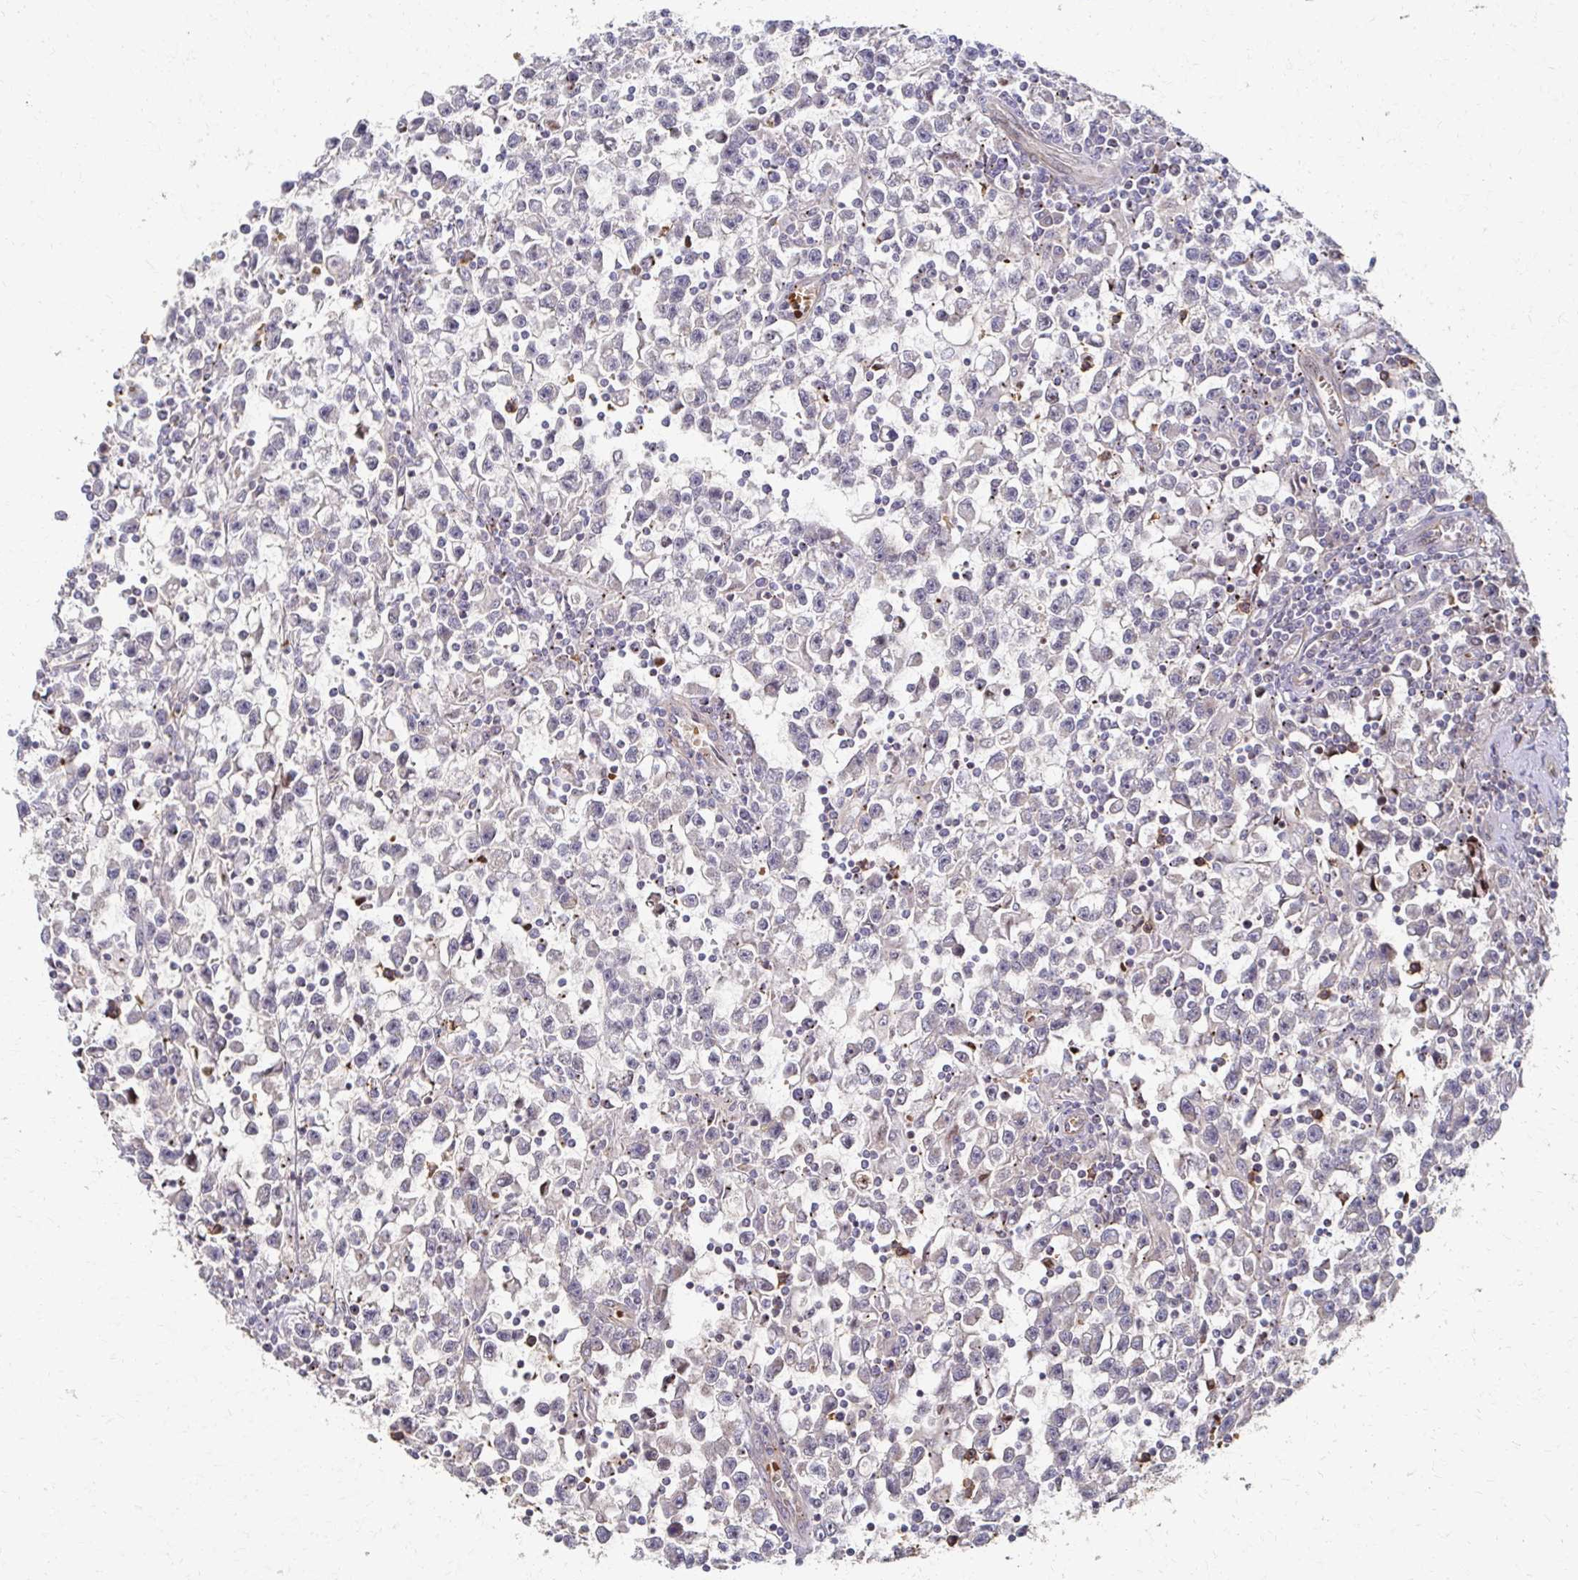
{"staining": {"intensity": "negative", "quantity": "none", "location": "none"}, "tissue": "testis cancer", "cell_type": "Tumor cells", "image_type": "cancer", "snomed": [{"axis": "morphology", "description": "Seminoma, NOS"}, {"axis": "topography", "description": "Testis"}], "caption": "Tumor cells are negative for brown protein staining in seminoma (testis).", "gene": "SKA2", "patient": {"sex": "male", "age": 31}}